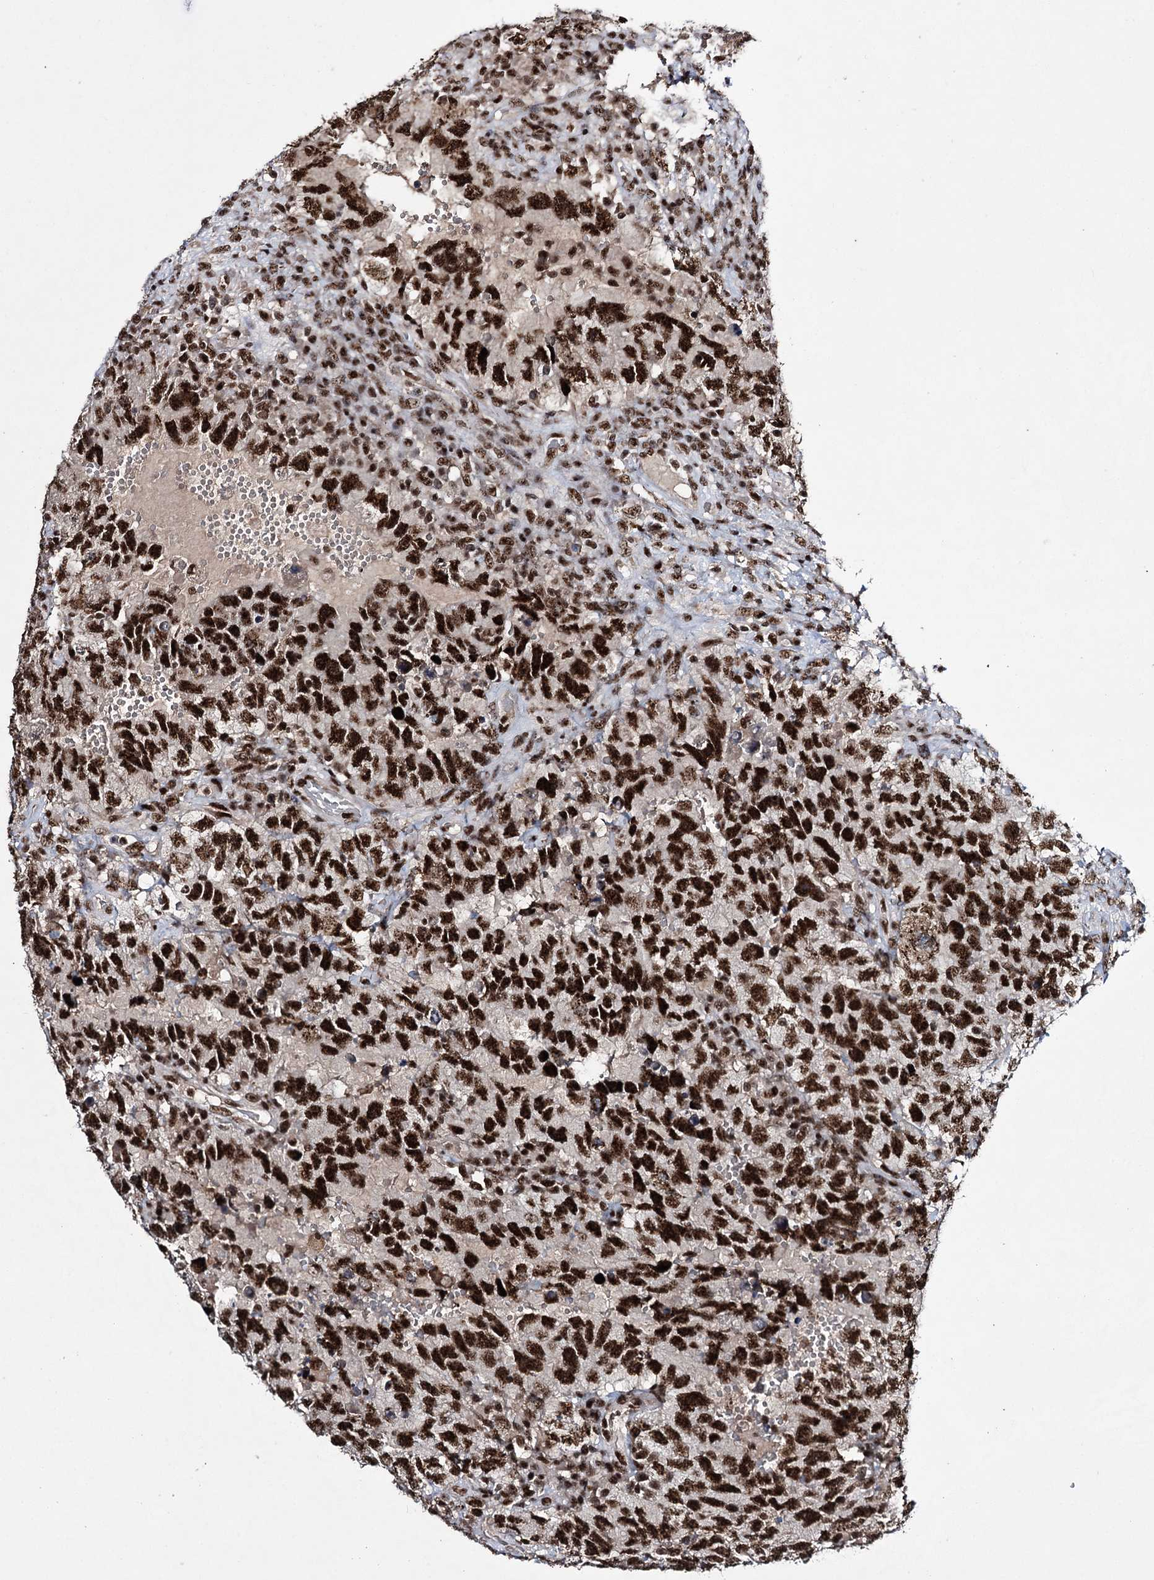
{"staining": {"intensity": "strong", "quantity": ">75%", "location": "nuclear"}, "tissue": "testis cancer", "cell_type": "Tumor cells", "image_type": "cancer", "snomed": [{"axis": "morphology", "description": "Carcinoma, Embryonal, NOS"}, {"axis": "topography", "description": "Testis"}], "caption": "A high amount of strong nuclear expression is appreciated in about >75% of tumor cells in testis cancer tissue.", "gene": "PRPF40A", "patient": {"sex": "male", "age": 26}}